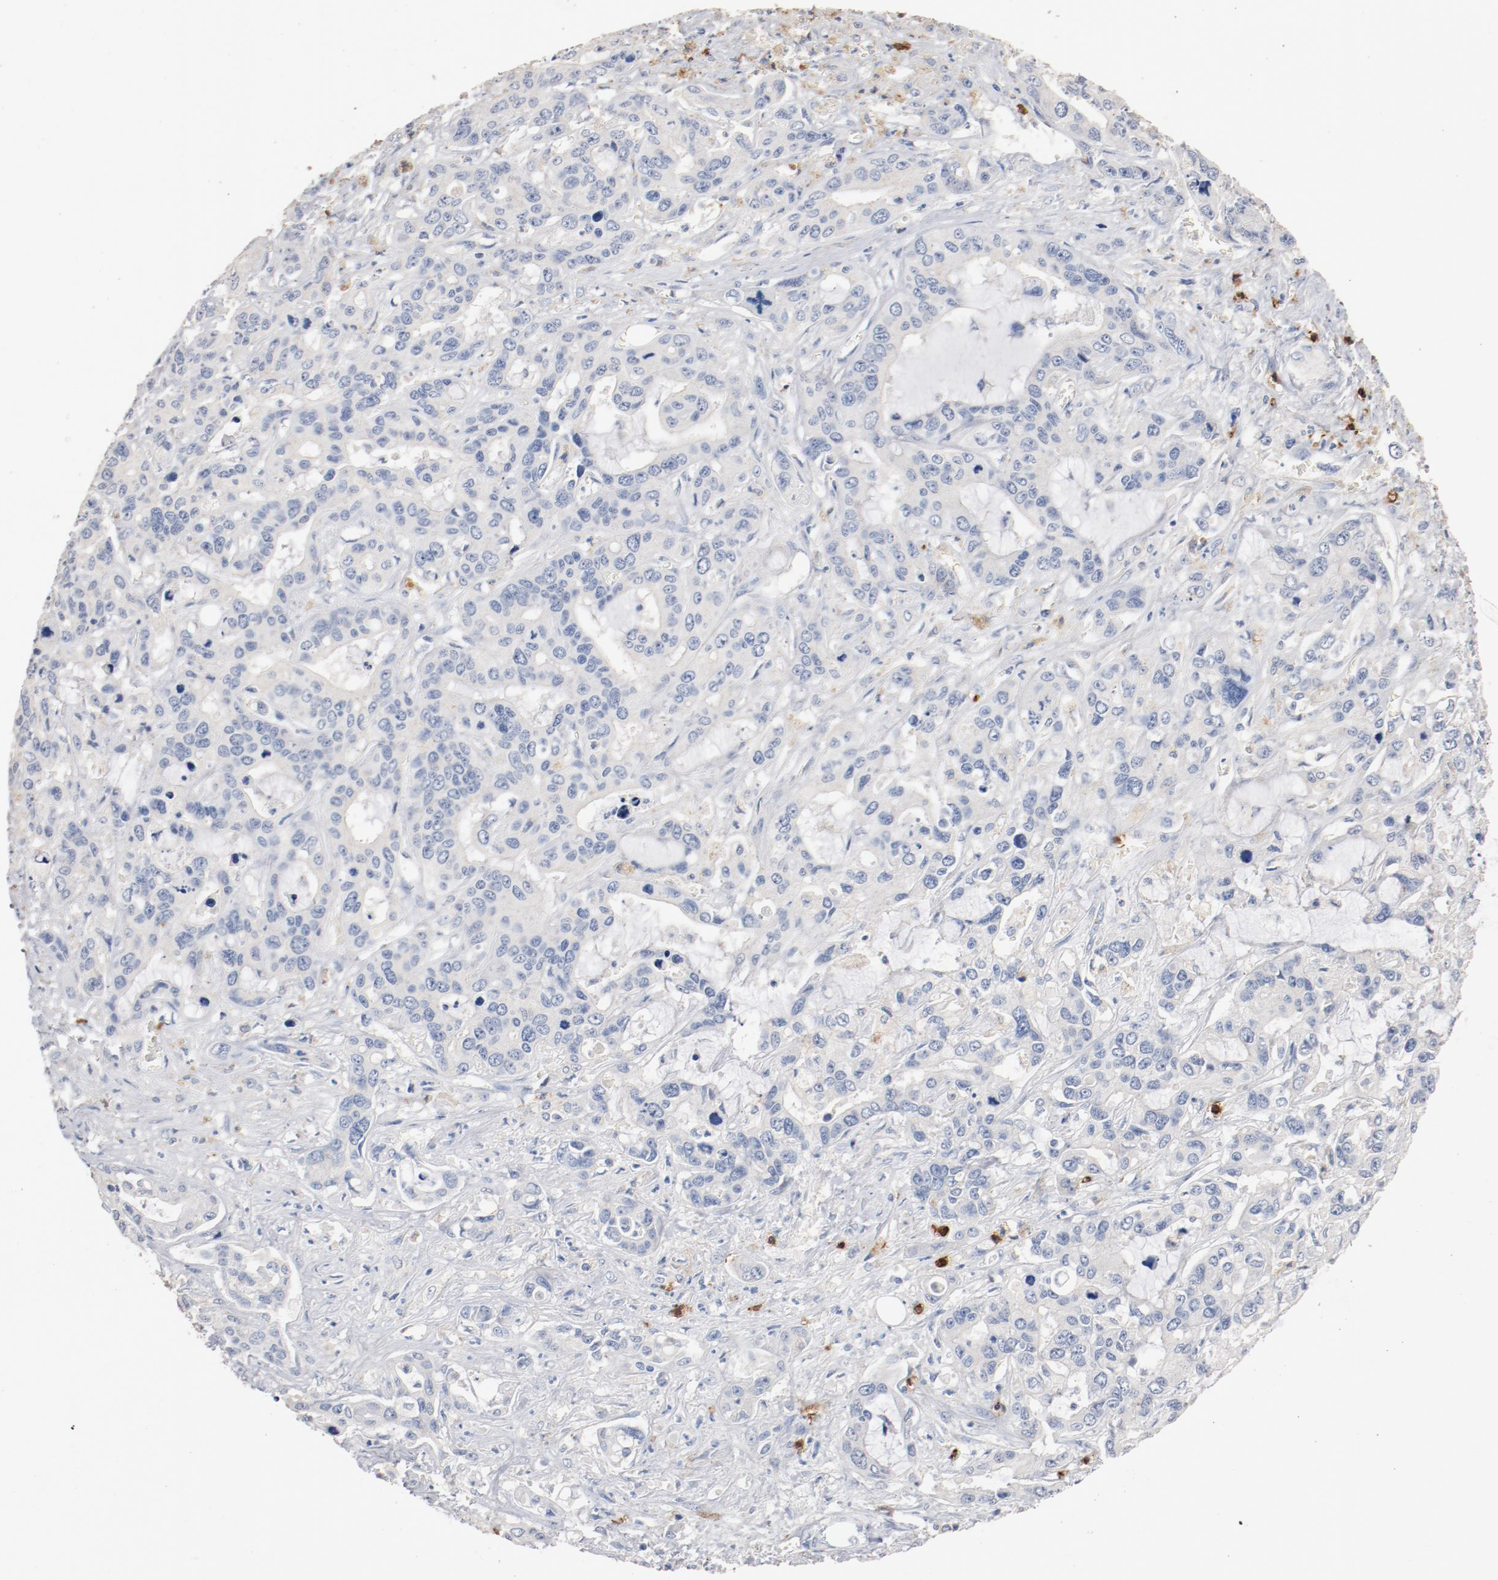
{"staining": {"intensity": "negative", "quantity": "none", "location": "none"}, "tissue": "liver cancer", "cell_type": "Tumor cells", "image_type": "cancer", "snomed": [{"axis": "morphology", "description": "Cholangiocarcinoma"}, {"axis": "topography", "description": "Liver"}], "caption": "DAB (3,3'-diaminobenzidine) immunohistochemical staining of human liver cancer displays no significant expression in tumor cells.", "gene": "CD247", "patient": {"sex": "female", "age": 65}}